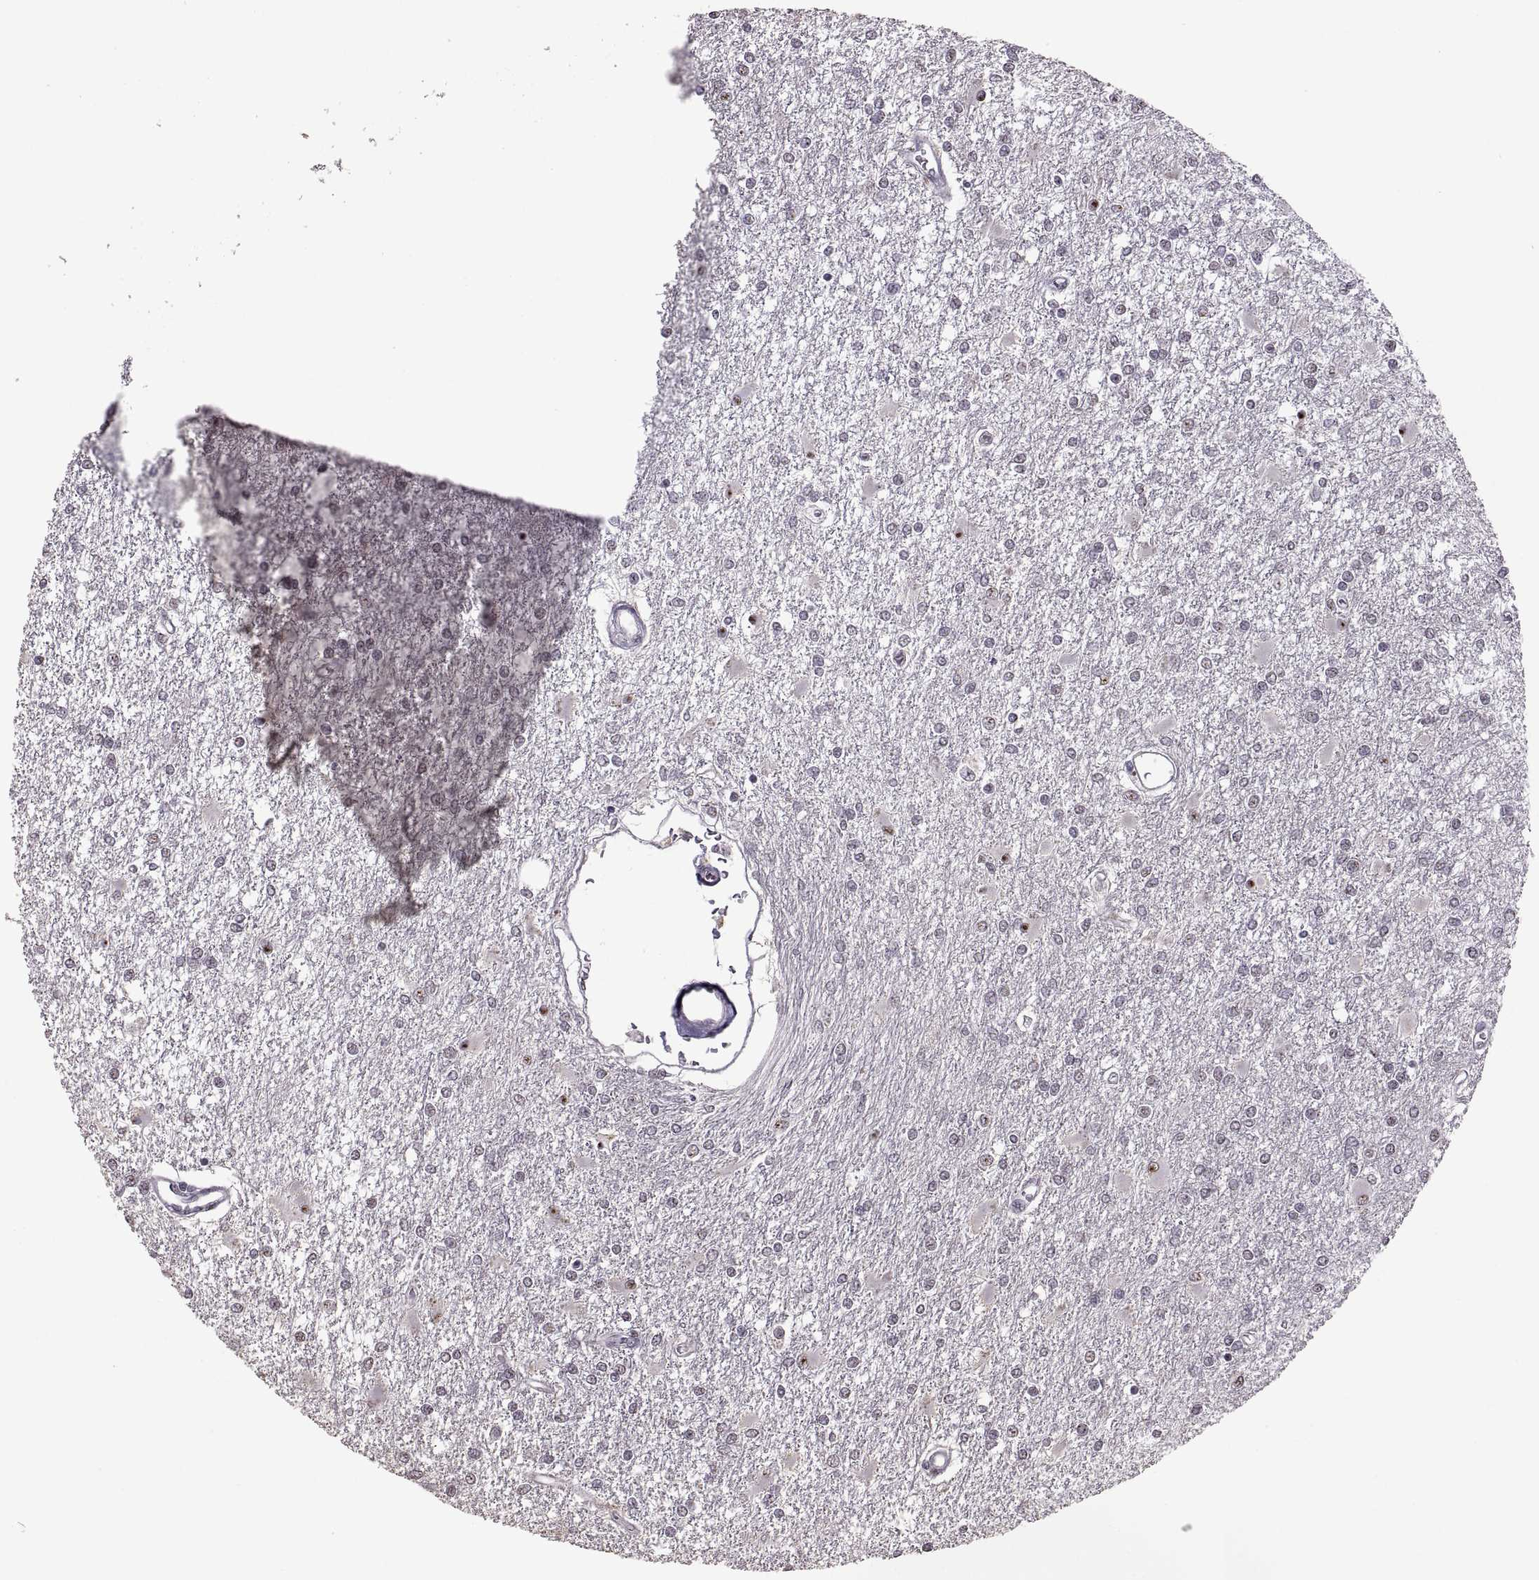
{"staining": {"intensity": "moderate", "quantity": "<25%", "location": "nuclear"}, "tissue": "glioma", "cell_type": "Tumor cells", "image_type": "cancer", "snomed": [{"axis": "morphology", "description": "Glioma, malignant, High grade"}, {"axis": "topography", "description": "Cerebral cortex"}], "caption": "Malignant high-grade glioma tissue reveals moderate nuclear staining in approximately <25% of tumor cells", "gene": "PALS1", "patient": {"sex": "male", "age": 79}}